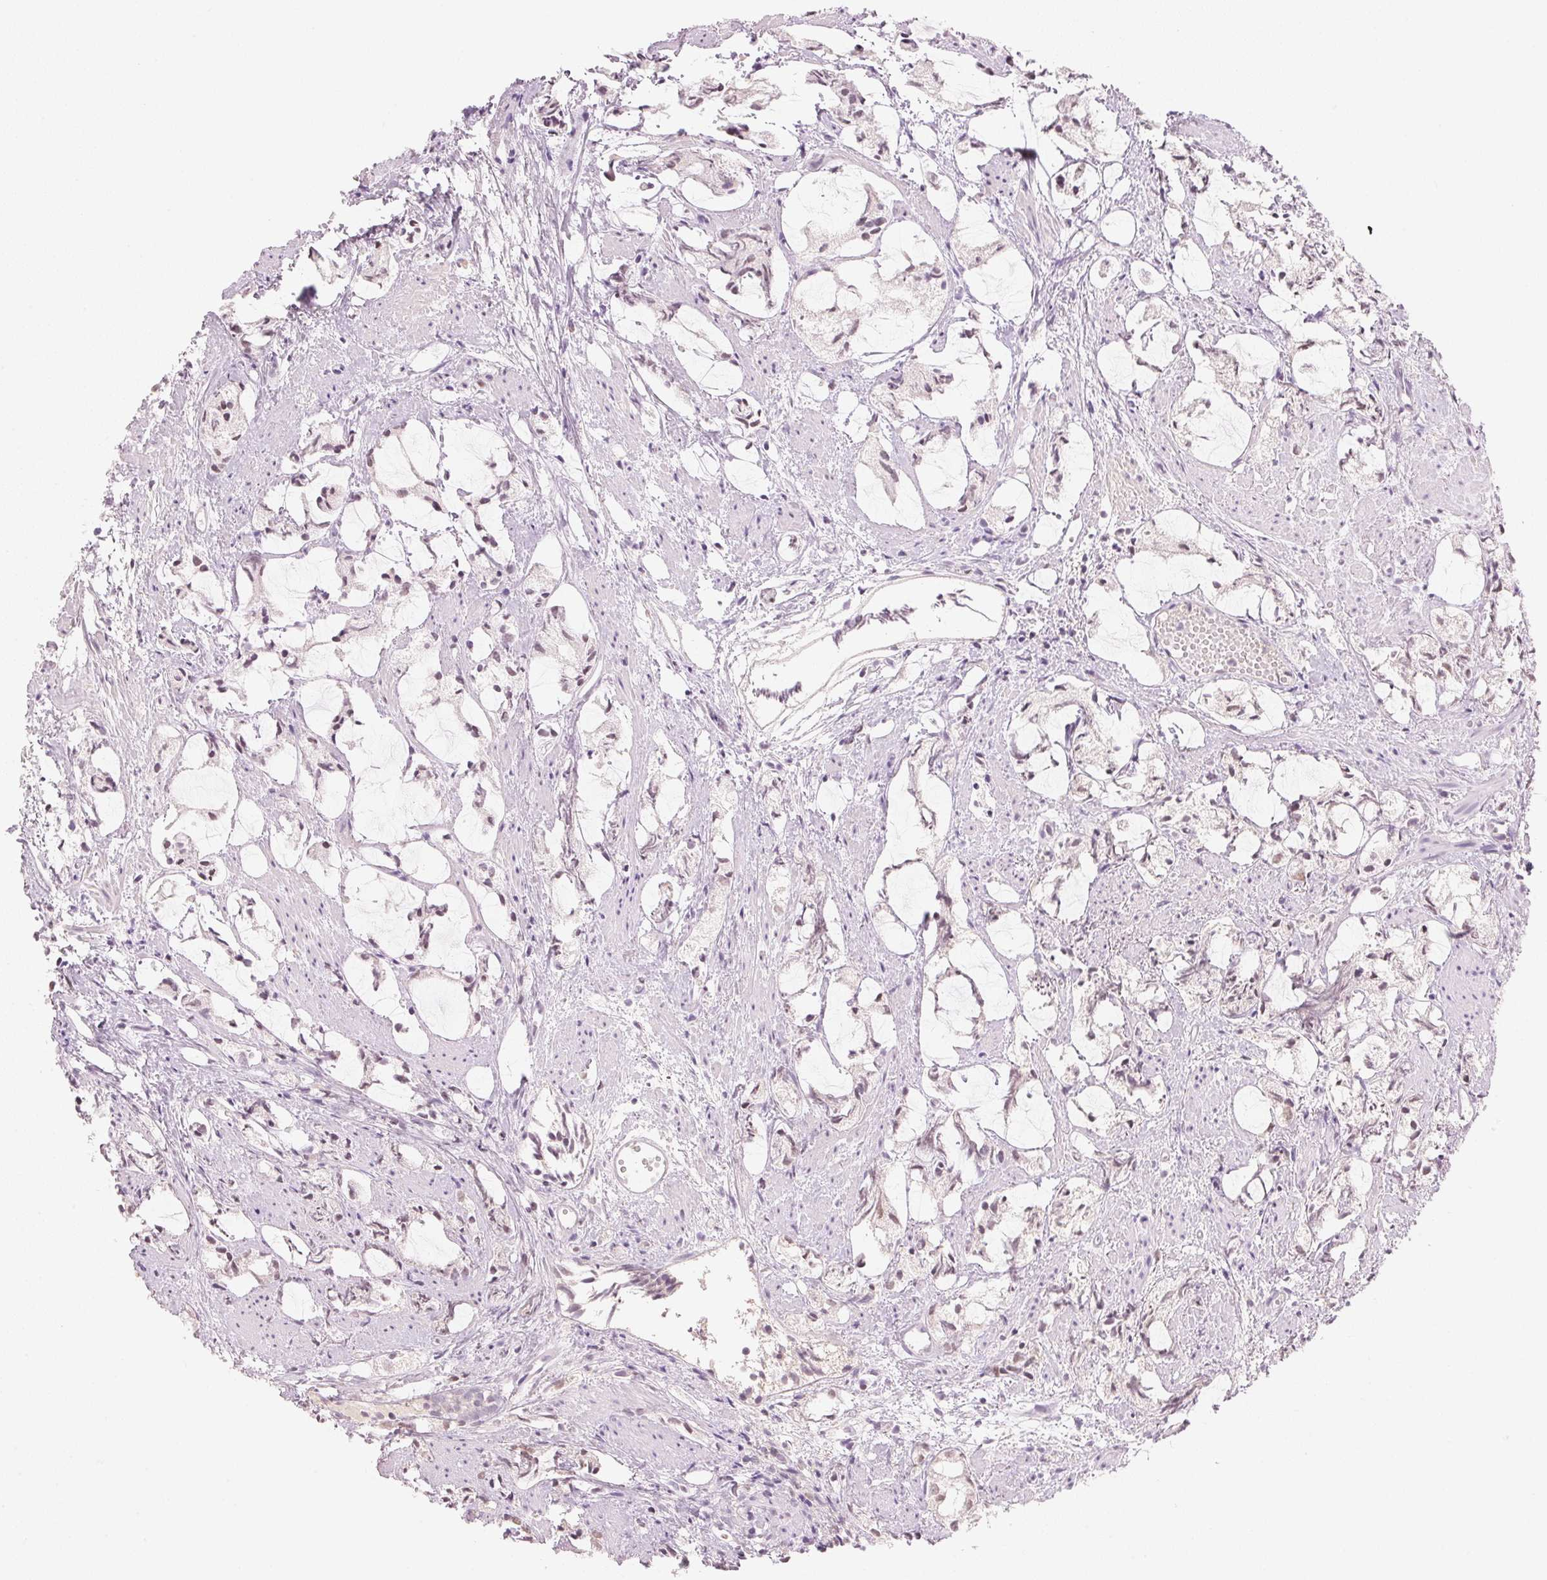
{"staining": {"intensity": "weak", "quantity": "25%-75%", "location": "nuclear"}, "tissue": "prostate cancer", "cell_type": "Tumor cells", "image_type": "cancer", "snomed": [{"axis": "morphology", "description": "Adenocarcinoma, High grade"}, {"axis": "topography", "description": "Prostate"}], "caption": "Adenocarcinoma (high-grade) (prostate) stained for a protein demonstrates weak nuclear positivity in tumor cells.", "gene": "HOXB13", "patient": {"sex": "male", "age": 85}}